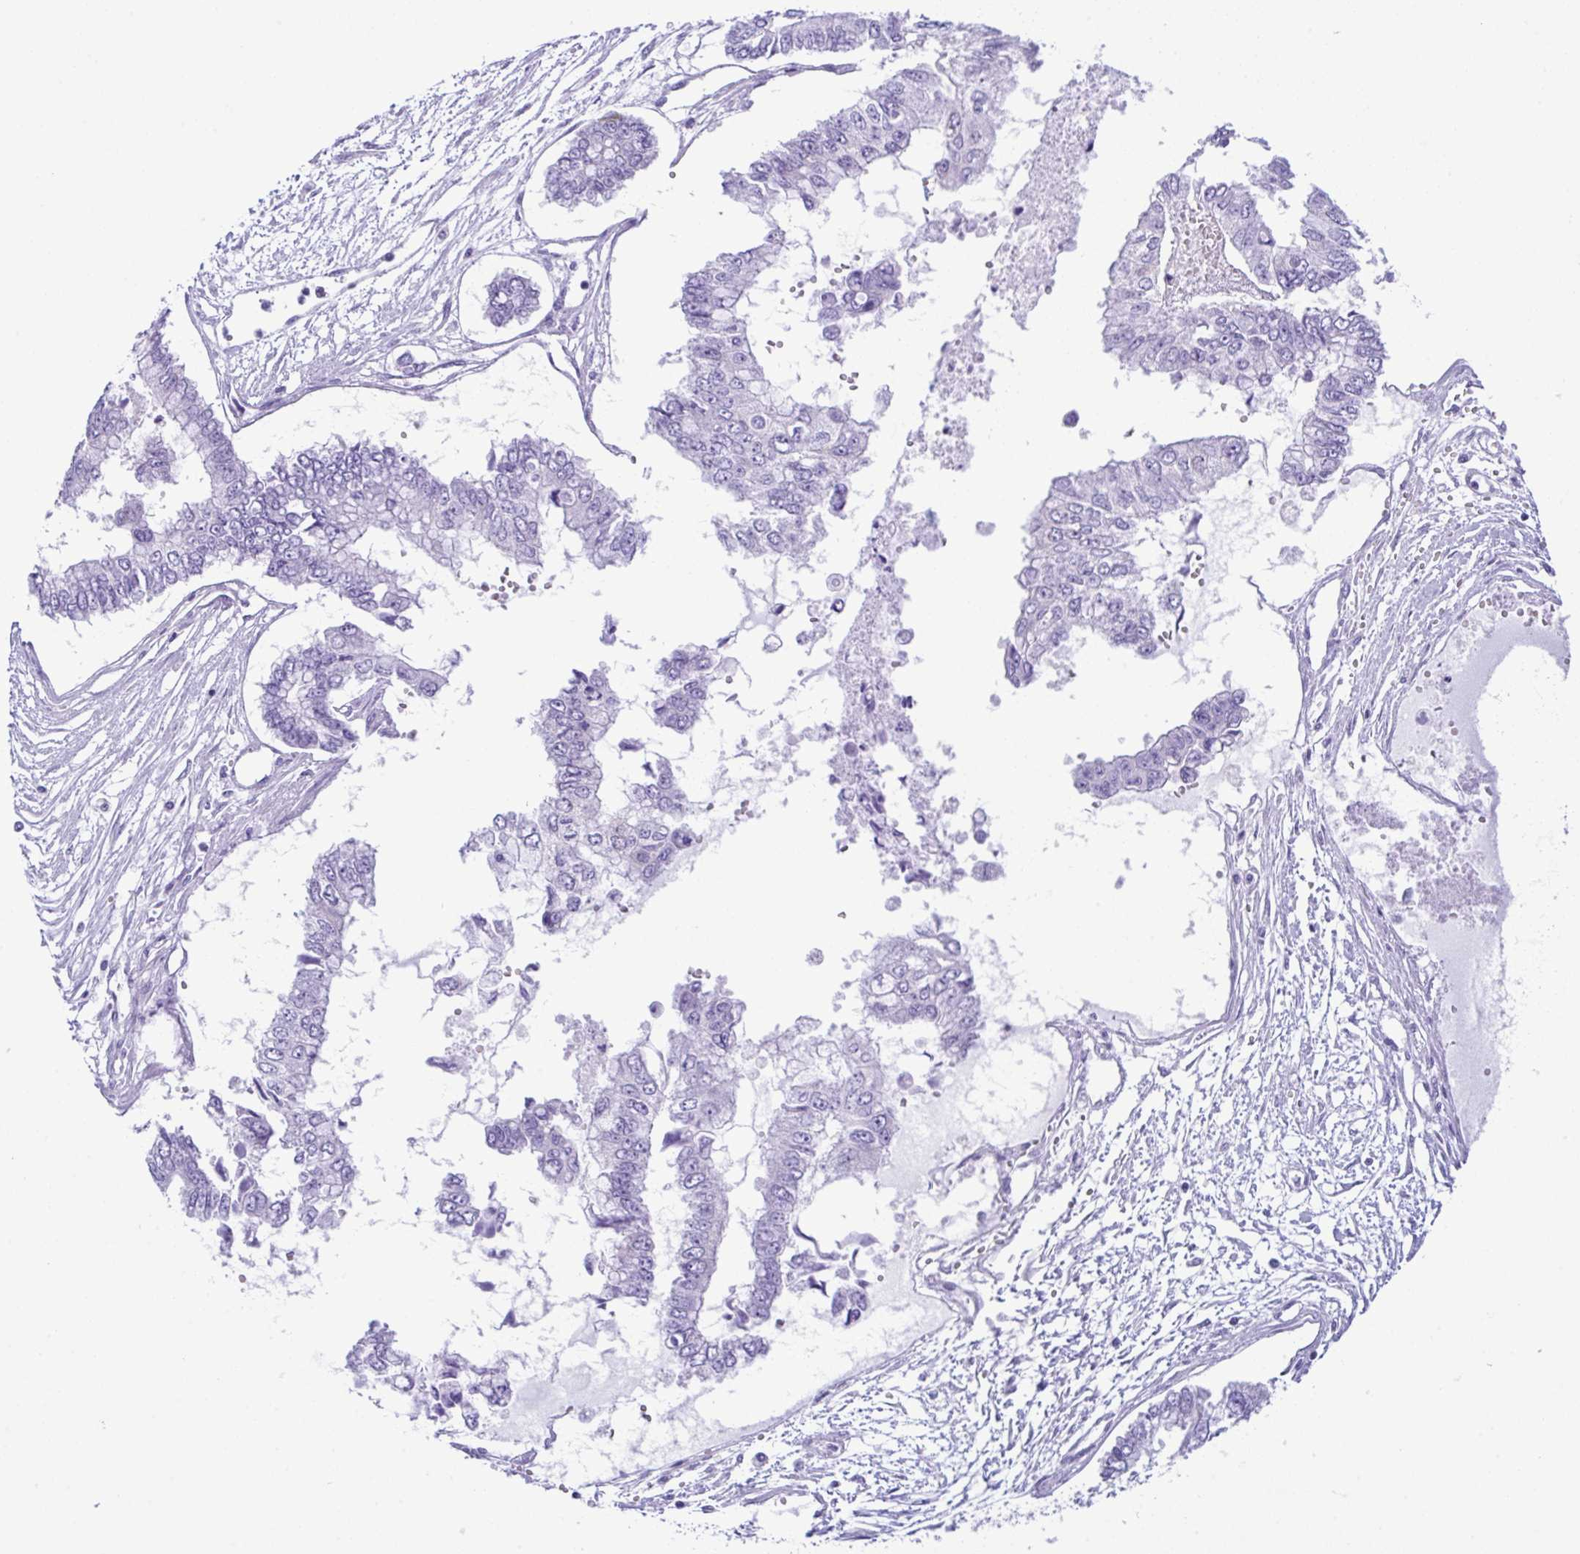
{"staining": {"intensity": "negative", "quantity": "none", "location": "none"}, "tissue": "ovarian cancer", "cell_type": "Tumor cells", "image_type": "cancer", "snomed": [{"axis": "morphology", "description": "Cystadenocarcinoma, mucinous, NOS"}, {"axis": "topography", "description": "Ovary"}], "caption": "Immunohistochemistry of human mucinous cystadenocarcinoma (ovarian) demonstrates no expression in tumor cells.", "gene": "RRM2", "patient": {"sex": "female", "age": 72}}